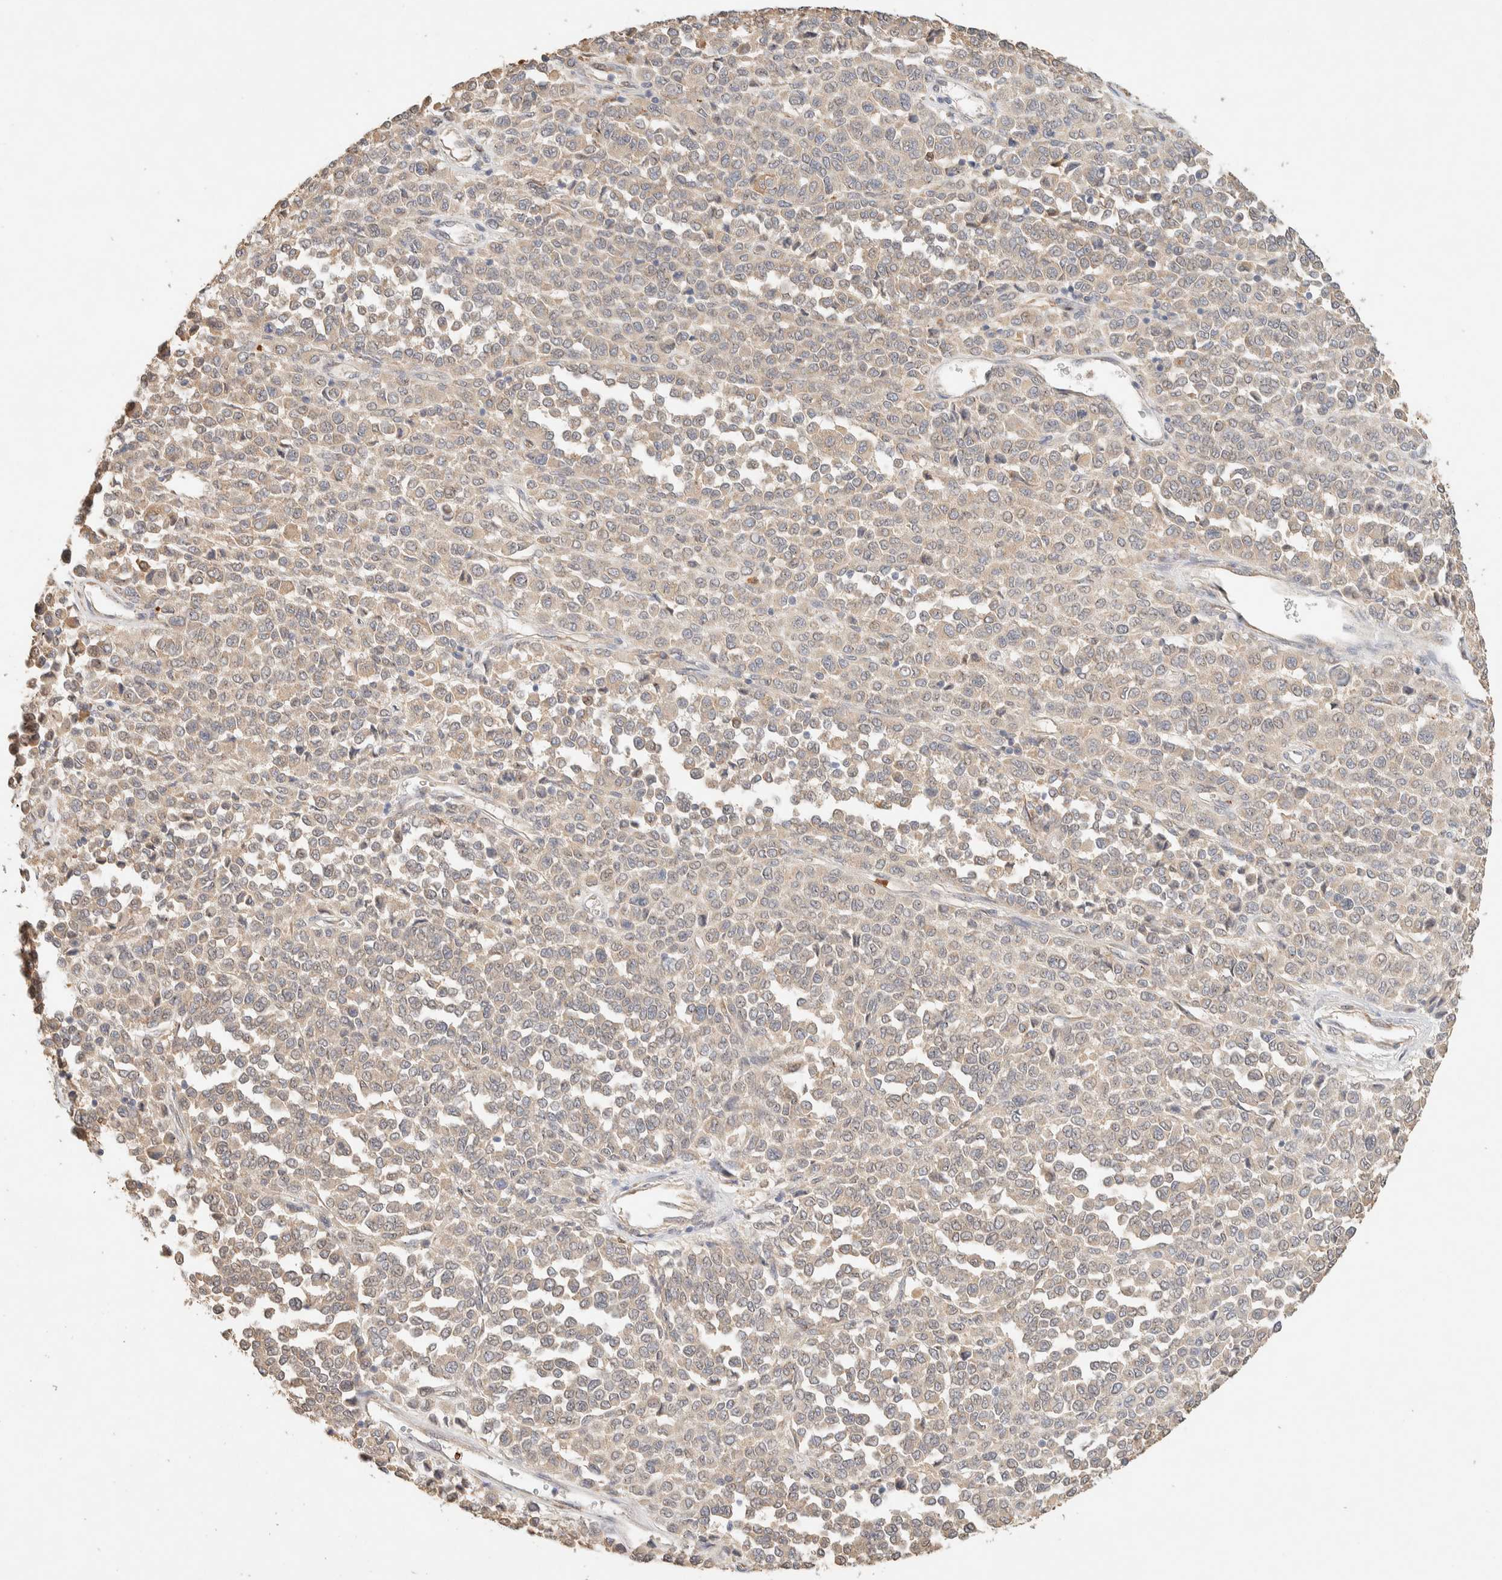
{"staining": {"intensity": "weak", "quantity": "25%-75%", "location": "cytoplasmic/membranous,nuclear"}, "tissue": "melanoma", "cell_type": "Tumor cells", "image_type": "cancer", "snomed": [{"axis": "morphology", "description": "Malignant melanoma, Metastatic site"}, {"axis": "topography", "description": "Pancreas"}], "caption": "This histopathology image demonstrates IHC staining of human malignant melanoma (metastatic site), with low weak cytoplasmic/membranous and nuclear positivity in approximately 25%-75% of tumor cells.", "gene": "TTC3", "patient": {"sex": "female", "age": 30}}